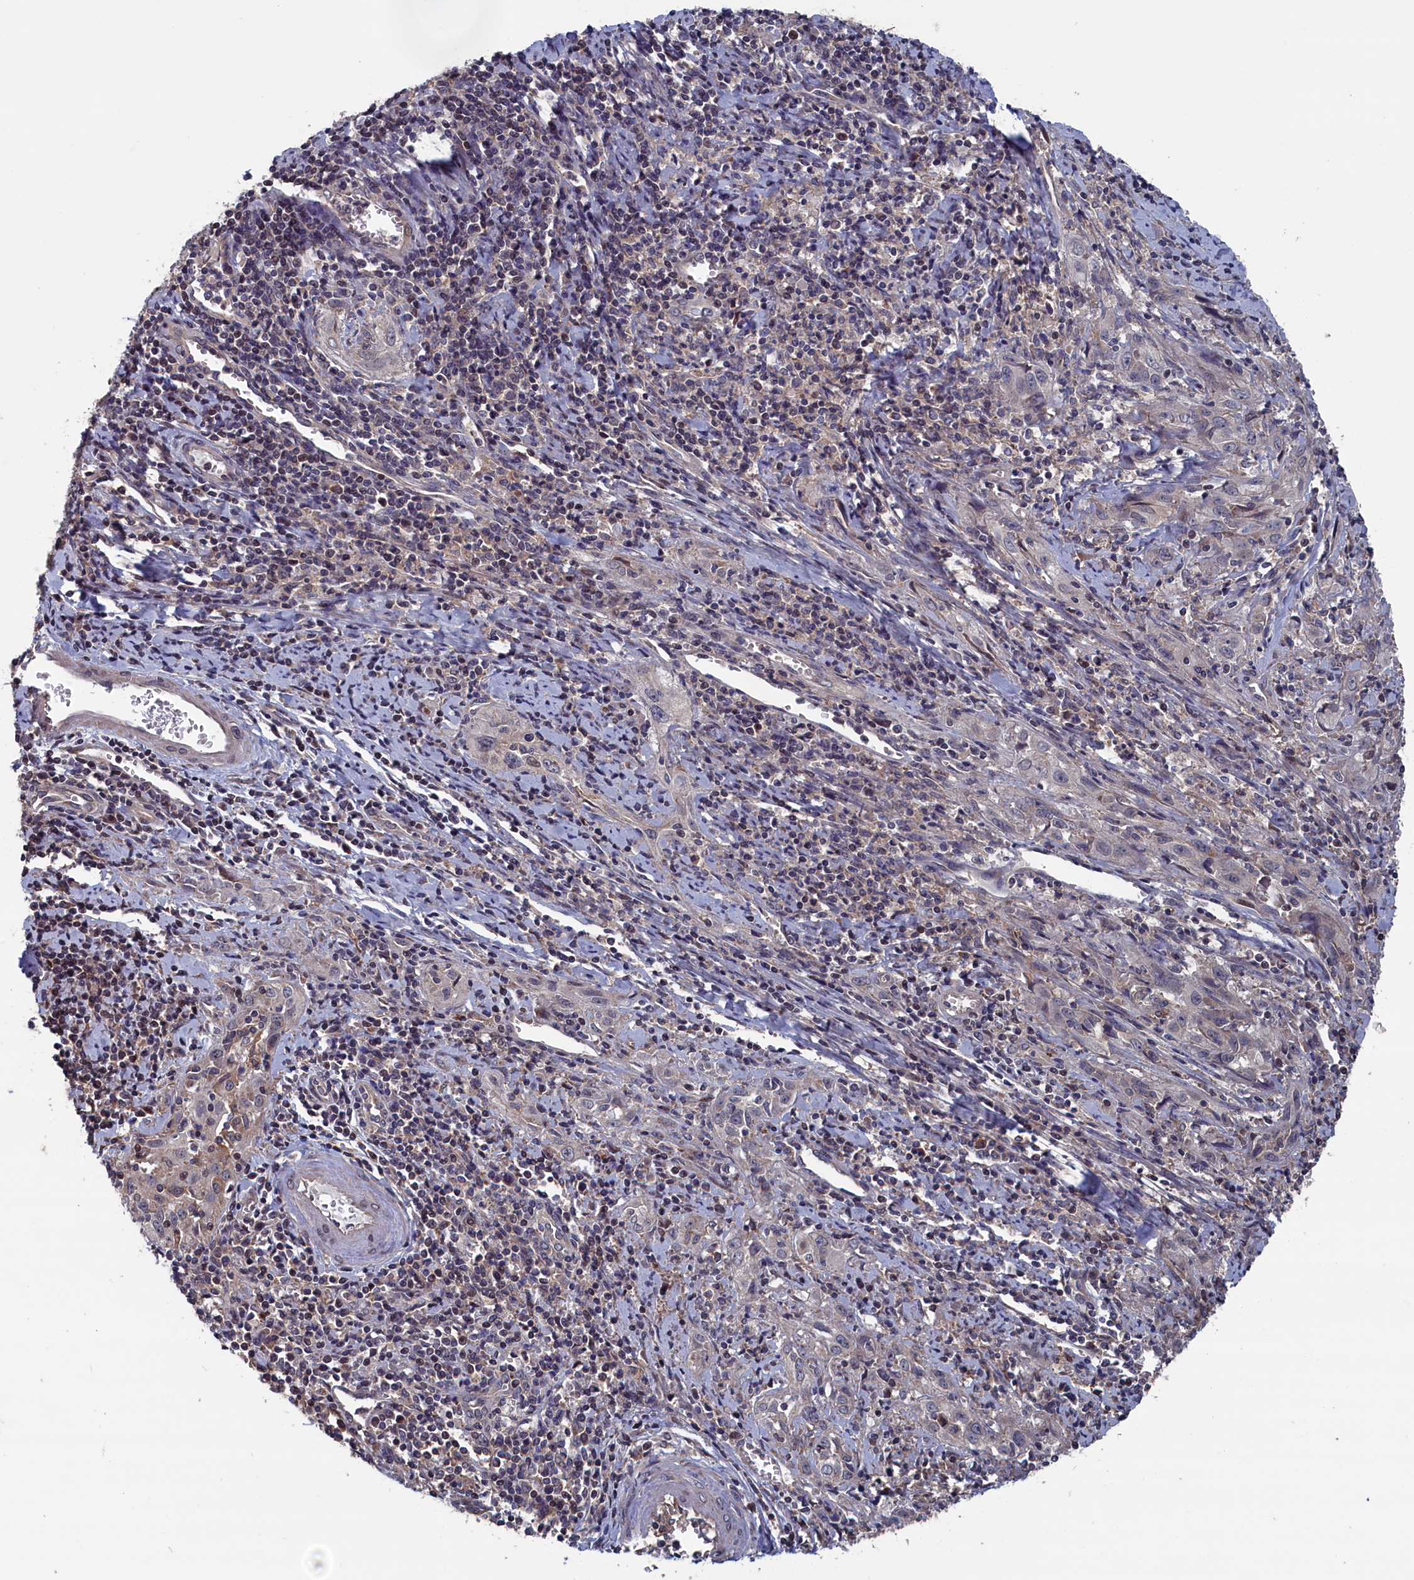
{"staining": {"intensity": "weak", "quantity": "<25%", "location": "cytoplasmic/membranous"}, "tissue": "cervical cancer", "cell_type": "Tumor cells", "image_type": "cancer", "snomed": [{"axis": "morphology", "description": "Squamous cell carcinoma, NOS"}, {"axis": "topography", "description": "Cervix"}], "caption": "Protein analysis of cervical cancer (squamous cell carcinoma) reveals no significant positivity in tumor cells.", "gene": "SPATA13", "patient": {"sex": "female", "age": 57}}